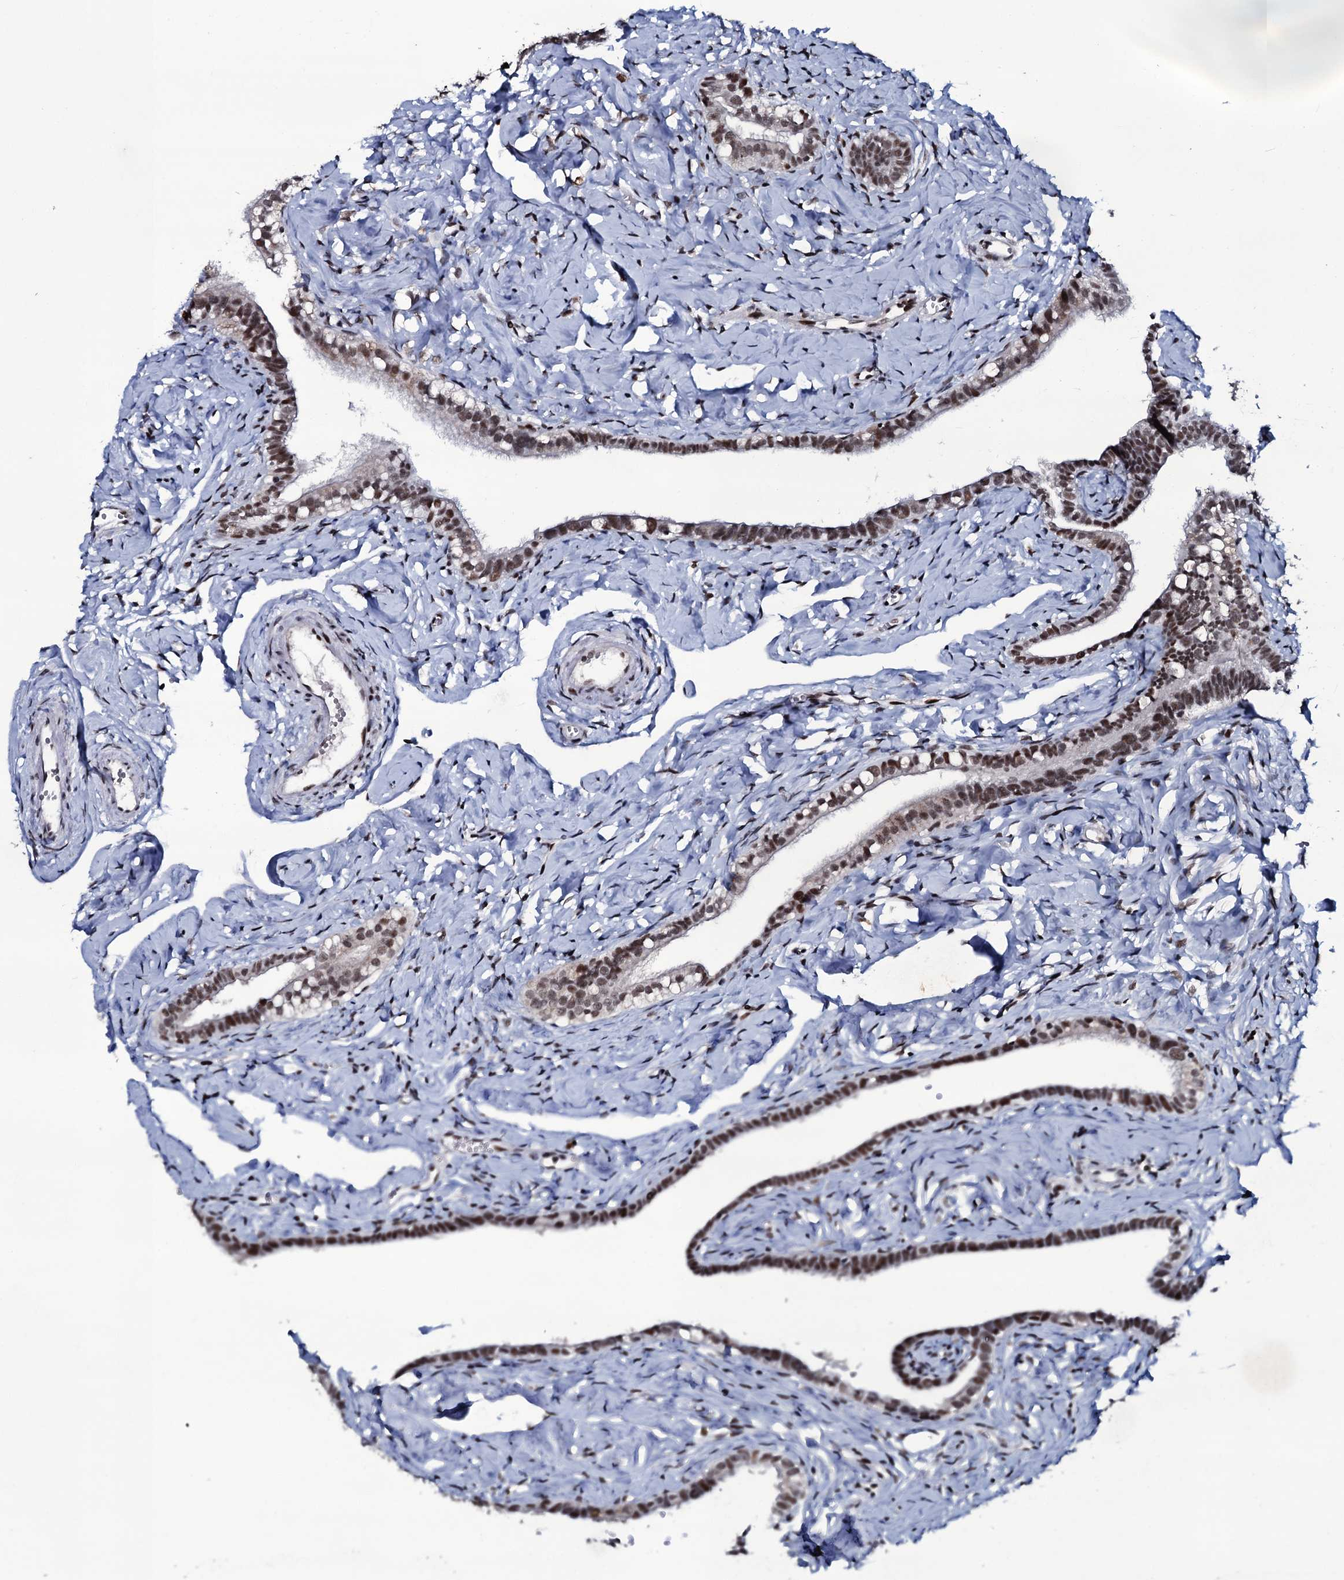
{"staining": {"intensity": "strong", "quantity": ">75%", "location": "nuclear"}, "tissue": "fallopian tube", "cell_type": "Glandular cells", "image_type": "normal", "snomed": [{"axis": "morphology", "description": "Normal tissue, NOS"}, {"axis": "topography", "description": "Fallopian tube"}], "caption": "Immunohistochemical staining of normal fallopian tube demonstrates strong nuclear protein staining in about >75% of glandular cells.", "gene": "ZMIZ2", "patient": {"sex": "female", "age": 66}}